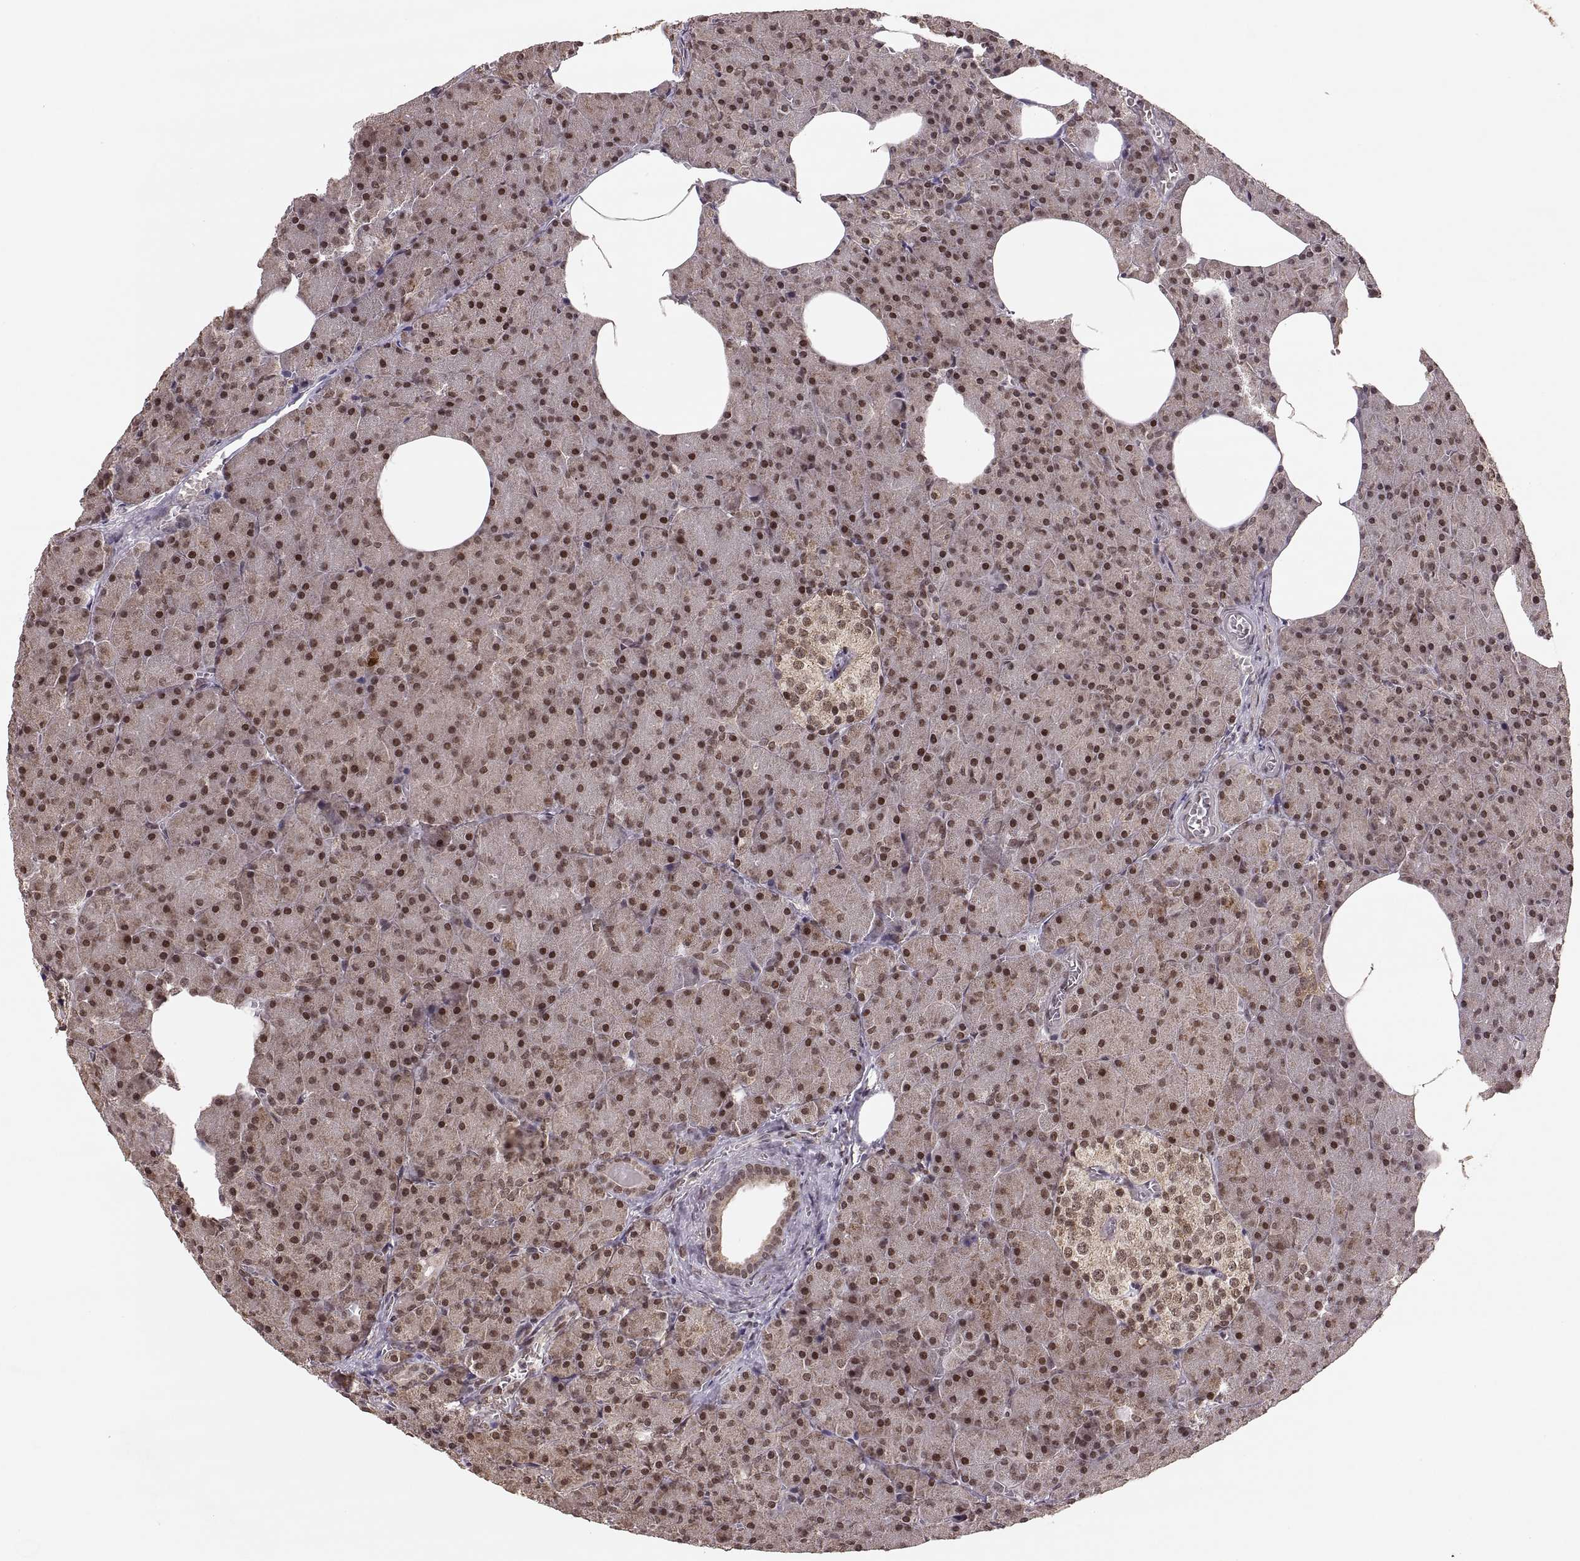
{"staining": {"intensity": "moderate", "quantity": "25%-75%", "location": "cytoplasmic/membranous,nuclear"}, "tissue": "pancreas", "cell_type": "Exocrine glandular cells", "image_type": "normal", "snomed": [{"axis": "morphology", "description": "Normal tissue, NOS"}, {"axis": "topography", "description": "Pancreas"}], "caption": "The histopathology image shows a brown stain indicating the presence of a protein in the cytoplasmic/membranous,nuclear of exocrine glandular cells in pancreas.", "gene": "RFT1", "patient": {"sex": "female", "age": 45}}